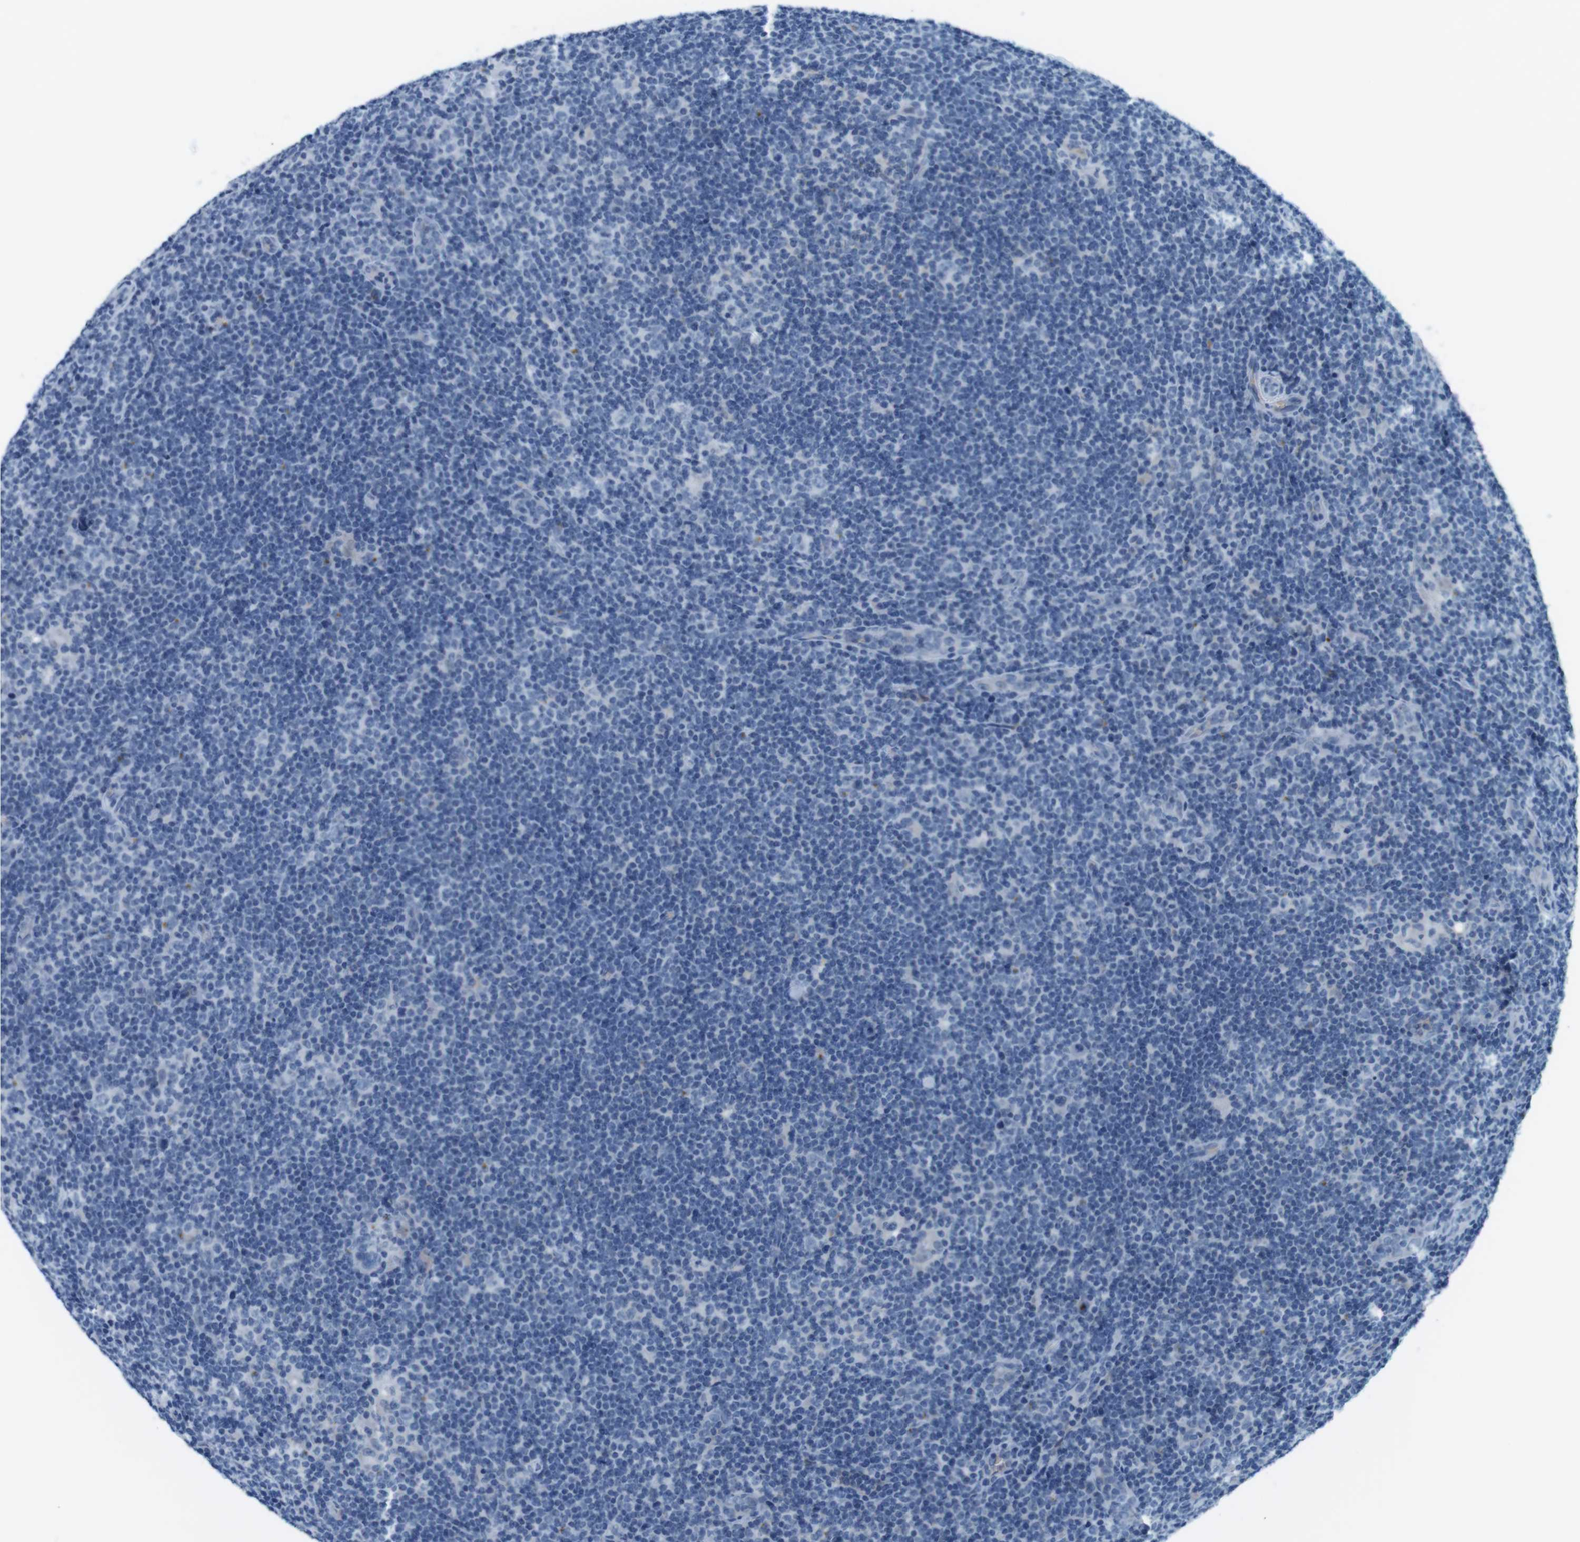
{"staining": {"intensity": "negative", "quantity": "none", "location": "none"}, "tissue": "lymphoma", "cell_type": "Tumor cells", "image_type": "cancer", "snomed": [{"axis": "morphology", "description": "Hodgkin's disease, NOS"}, {"axis": "topography", "description": "Lymph node"}], "caption": "Hodgkin's disease was stained to show a protein in brown. There is no significant positivity in tumor cells.", "gene": "TFAP2C", "patient": {"sex": "female", "age": 57}}